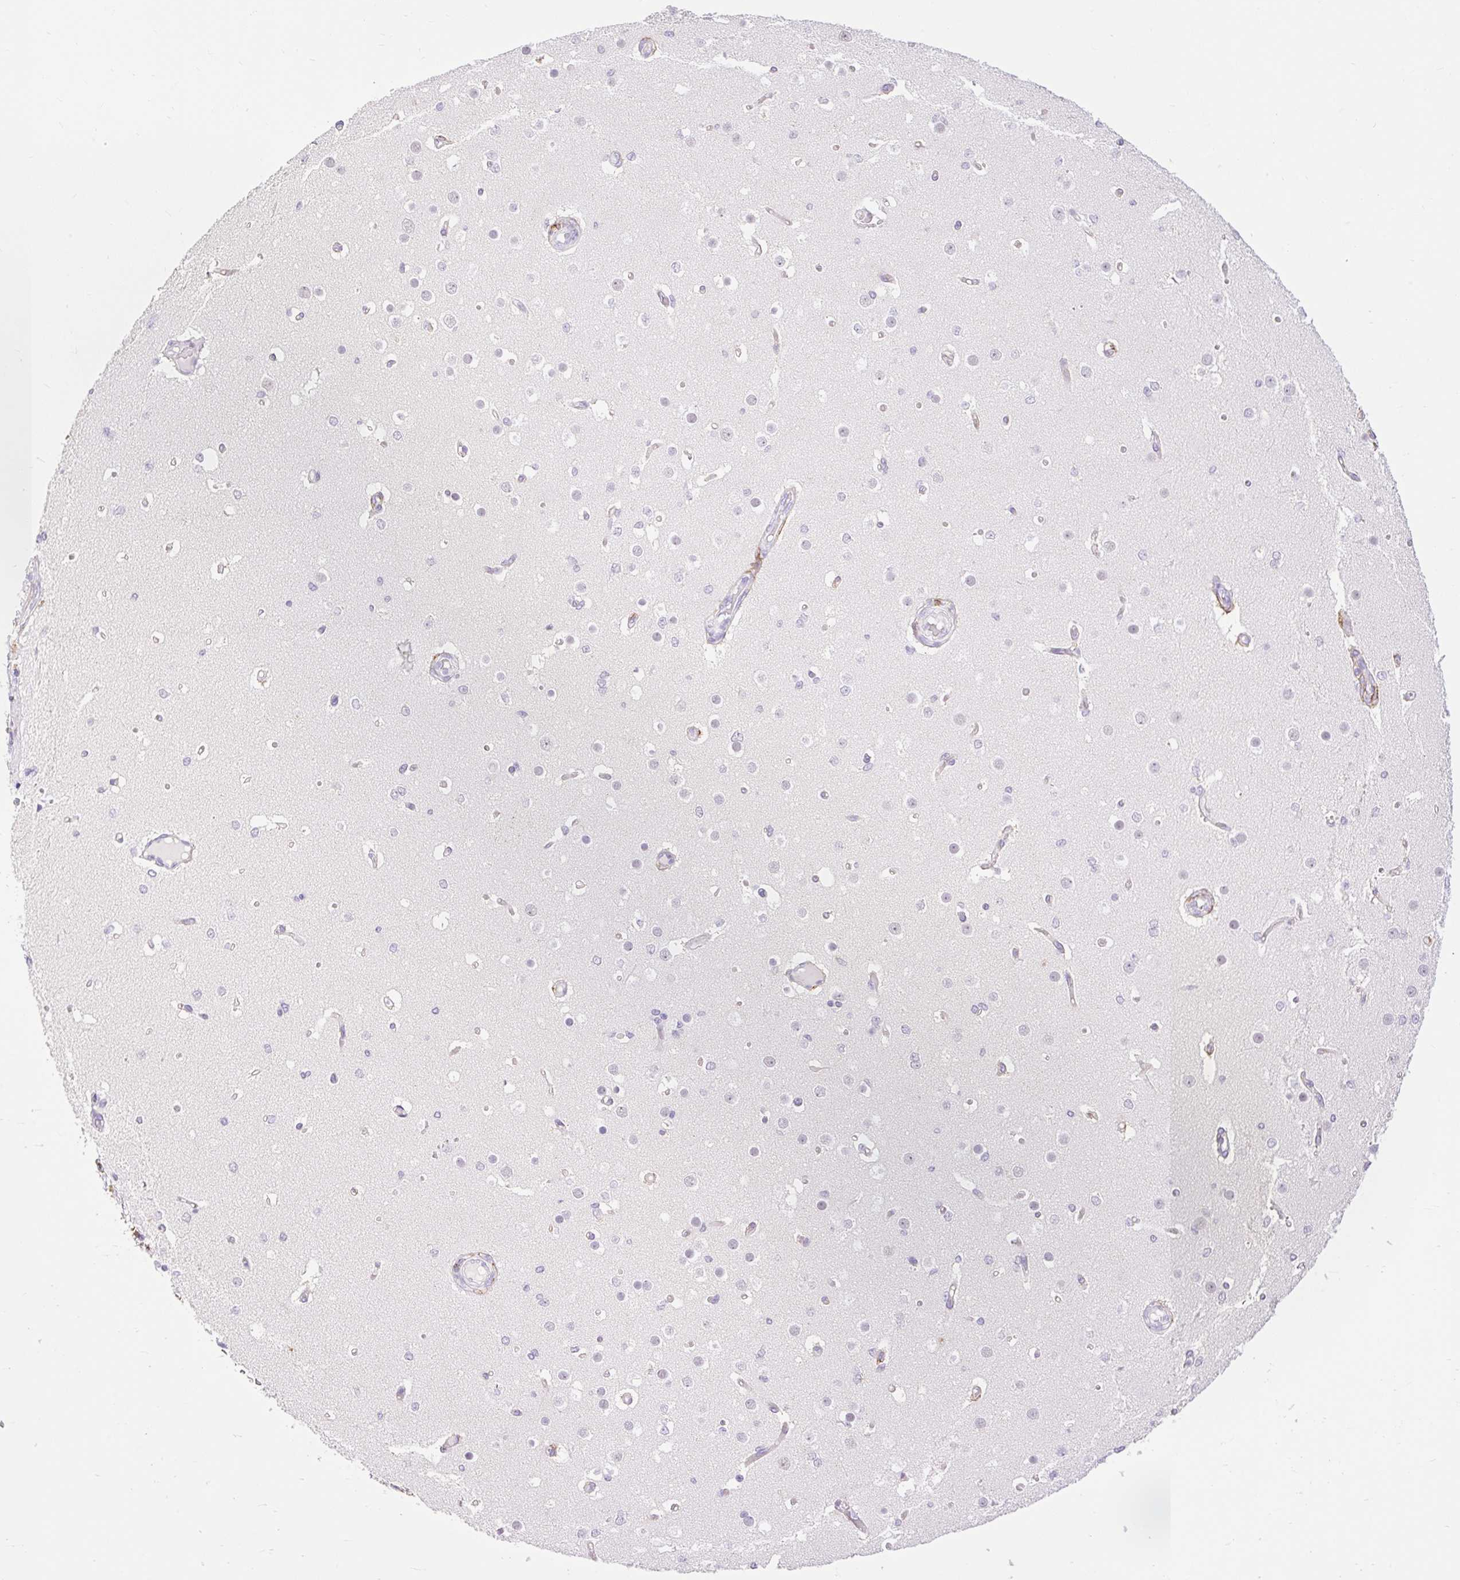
{"staining": {"intensity": "negative", "quantity": "none", "location": "none"}, "tissue": "cerebral cortex", "cell_type": "Endothelial cells", "image_type": "normal", "snomed": [{"axis": "morphology", "description": "Normal tissue, NOS"}, {"axis": "morphology", "description": "Inflammation, NOS"}, {"axis": "topography", "description": "Cerebral cortex"}], "caption": "This is an immunohistochemistry (IHC) histopathology image of benign human cerebral cortex. There is no positivity in endothelial cells.", "gene": "SIGLEC1", "patient": {"sex": "male", "age": 6}}